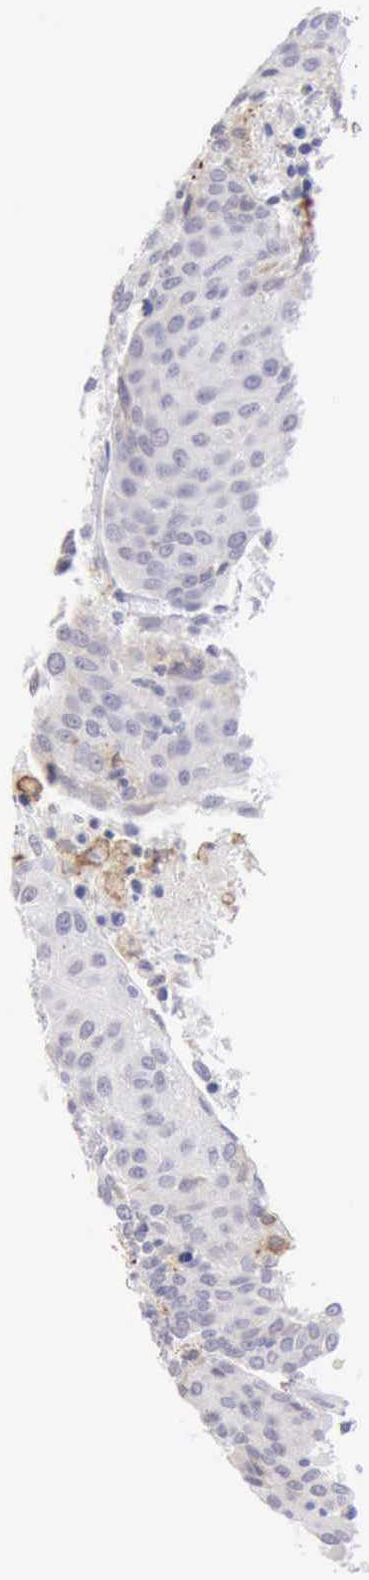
{"staining": {"intensity": "negative", "quantity": "none", "location": "none"}, "tissue": "urothelial cancer", "cell_type": "Tumor cells", "image_type": "cancer", "snomed": [{"axis": "morphology", "description": "Urothelial carcinoma, High grade"}, {"axis": "topography", "description": "Urinary bladder"}], "caption": "This is a histopathology image of immunohistochemistry (IHC) staining of urothelial cancer, which shows no positivity in tumor cells.", "gene": "RNASE1", "patient": {"sex": "female", "age": 85}}